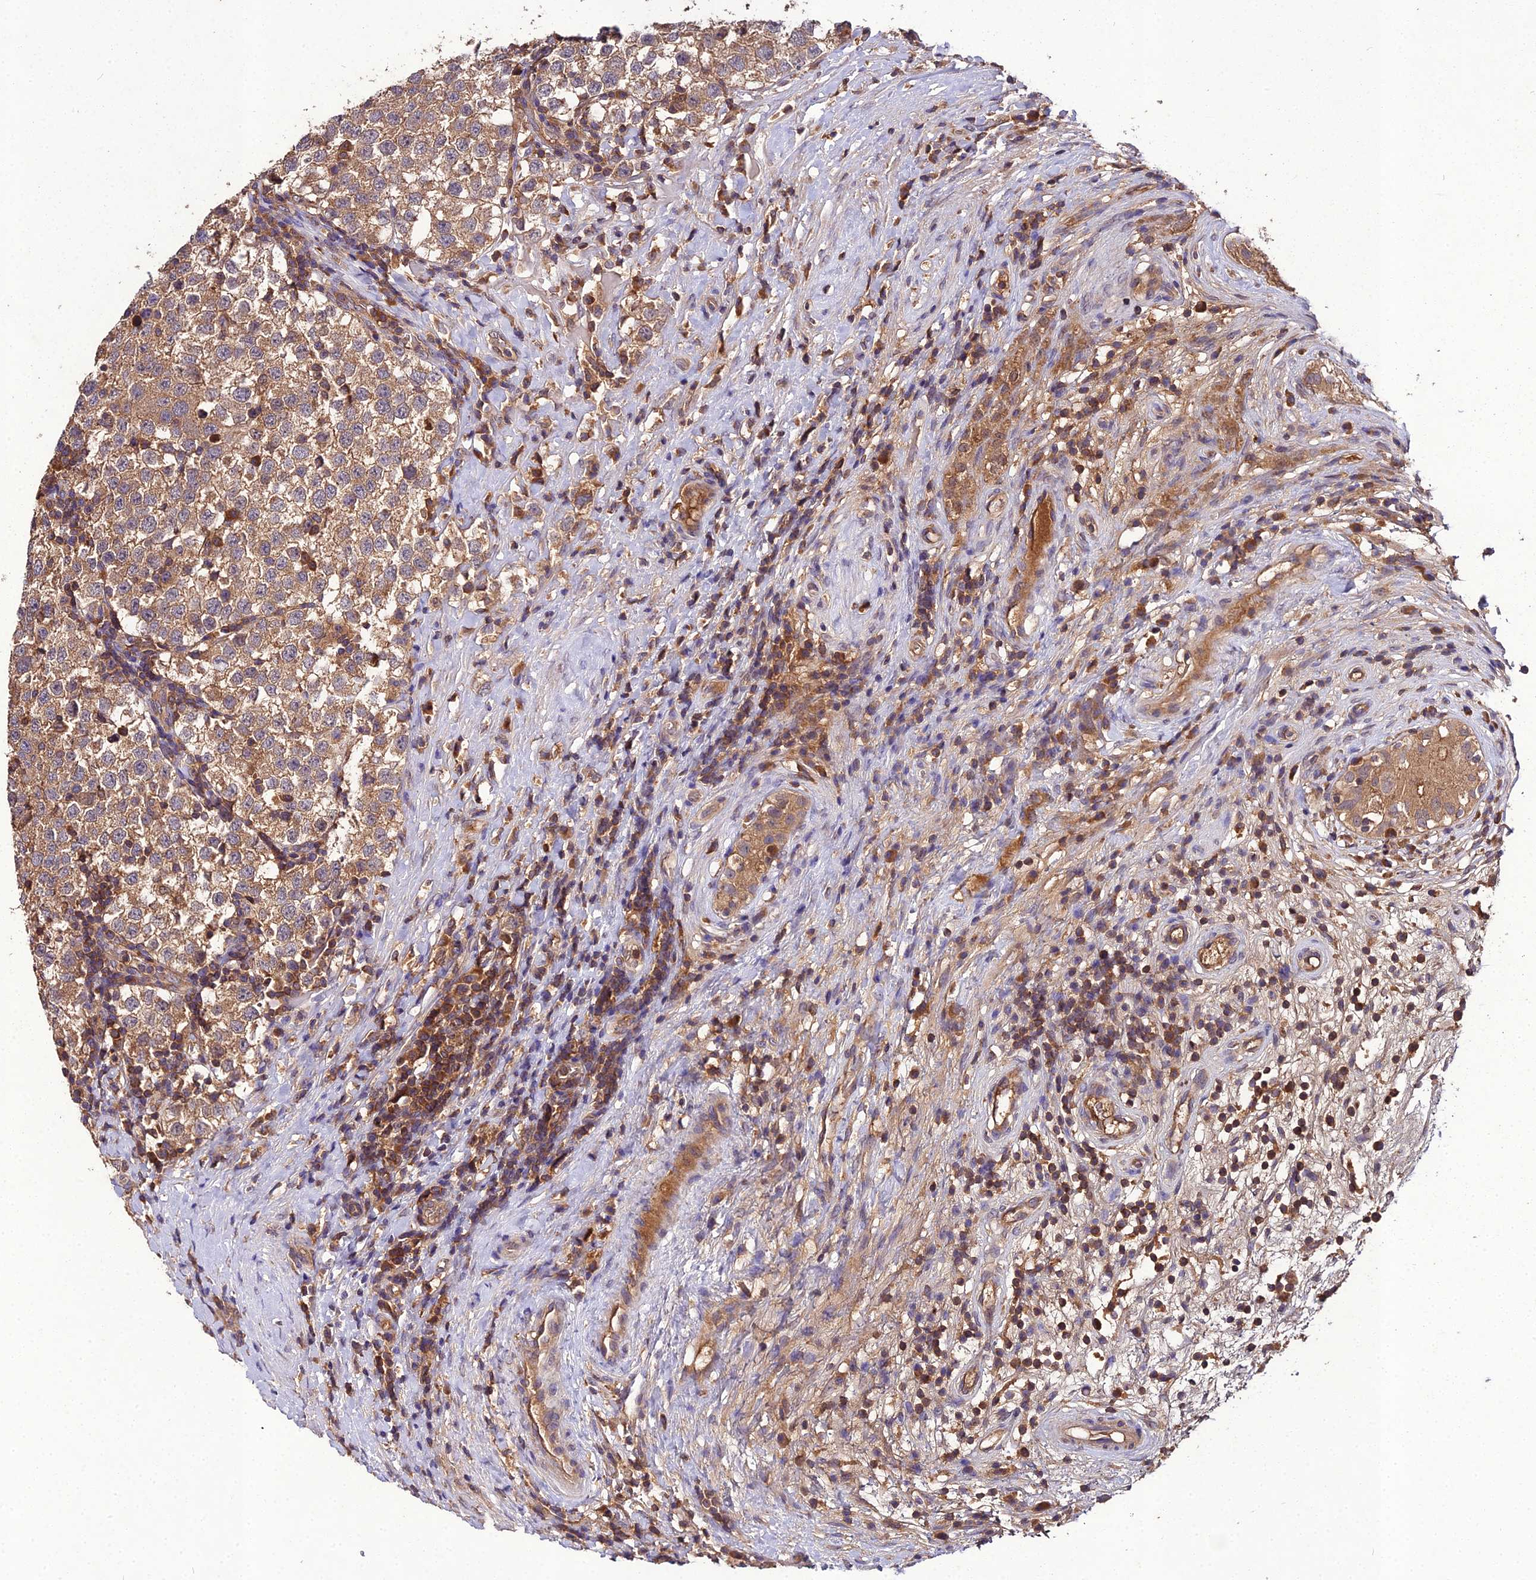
{"staining": {"intensity": "moderate", "quantity": ">75%", "location": "cytoplasmic/membranous"}, "tissue": "testis cancer", "cell_type": "Tumor cells", "image_type": "cancer", "snomed": [{"axis": "morphology", "description": "Seminoma, NOS"}, {"axis": "topography", "description": "Testis"}], "caption": "A high-resolution image shows immunohistochemistry staining of testis cancer (seminoma), which shows moderate cytoplasmic/membranous positivity in about >75% of tumor cells.", "gene": "TMEM258", "patient": {"sex": "male", "age": 34}}